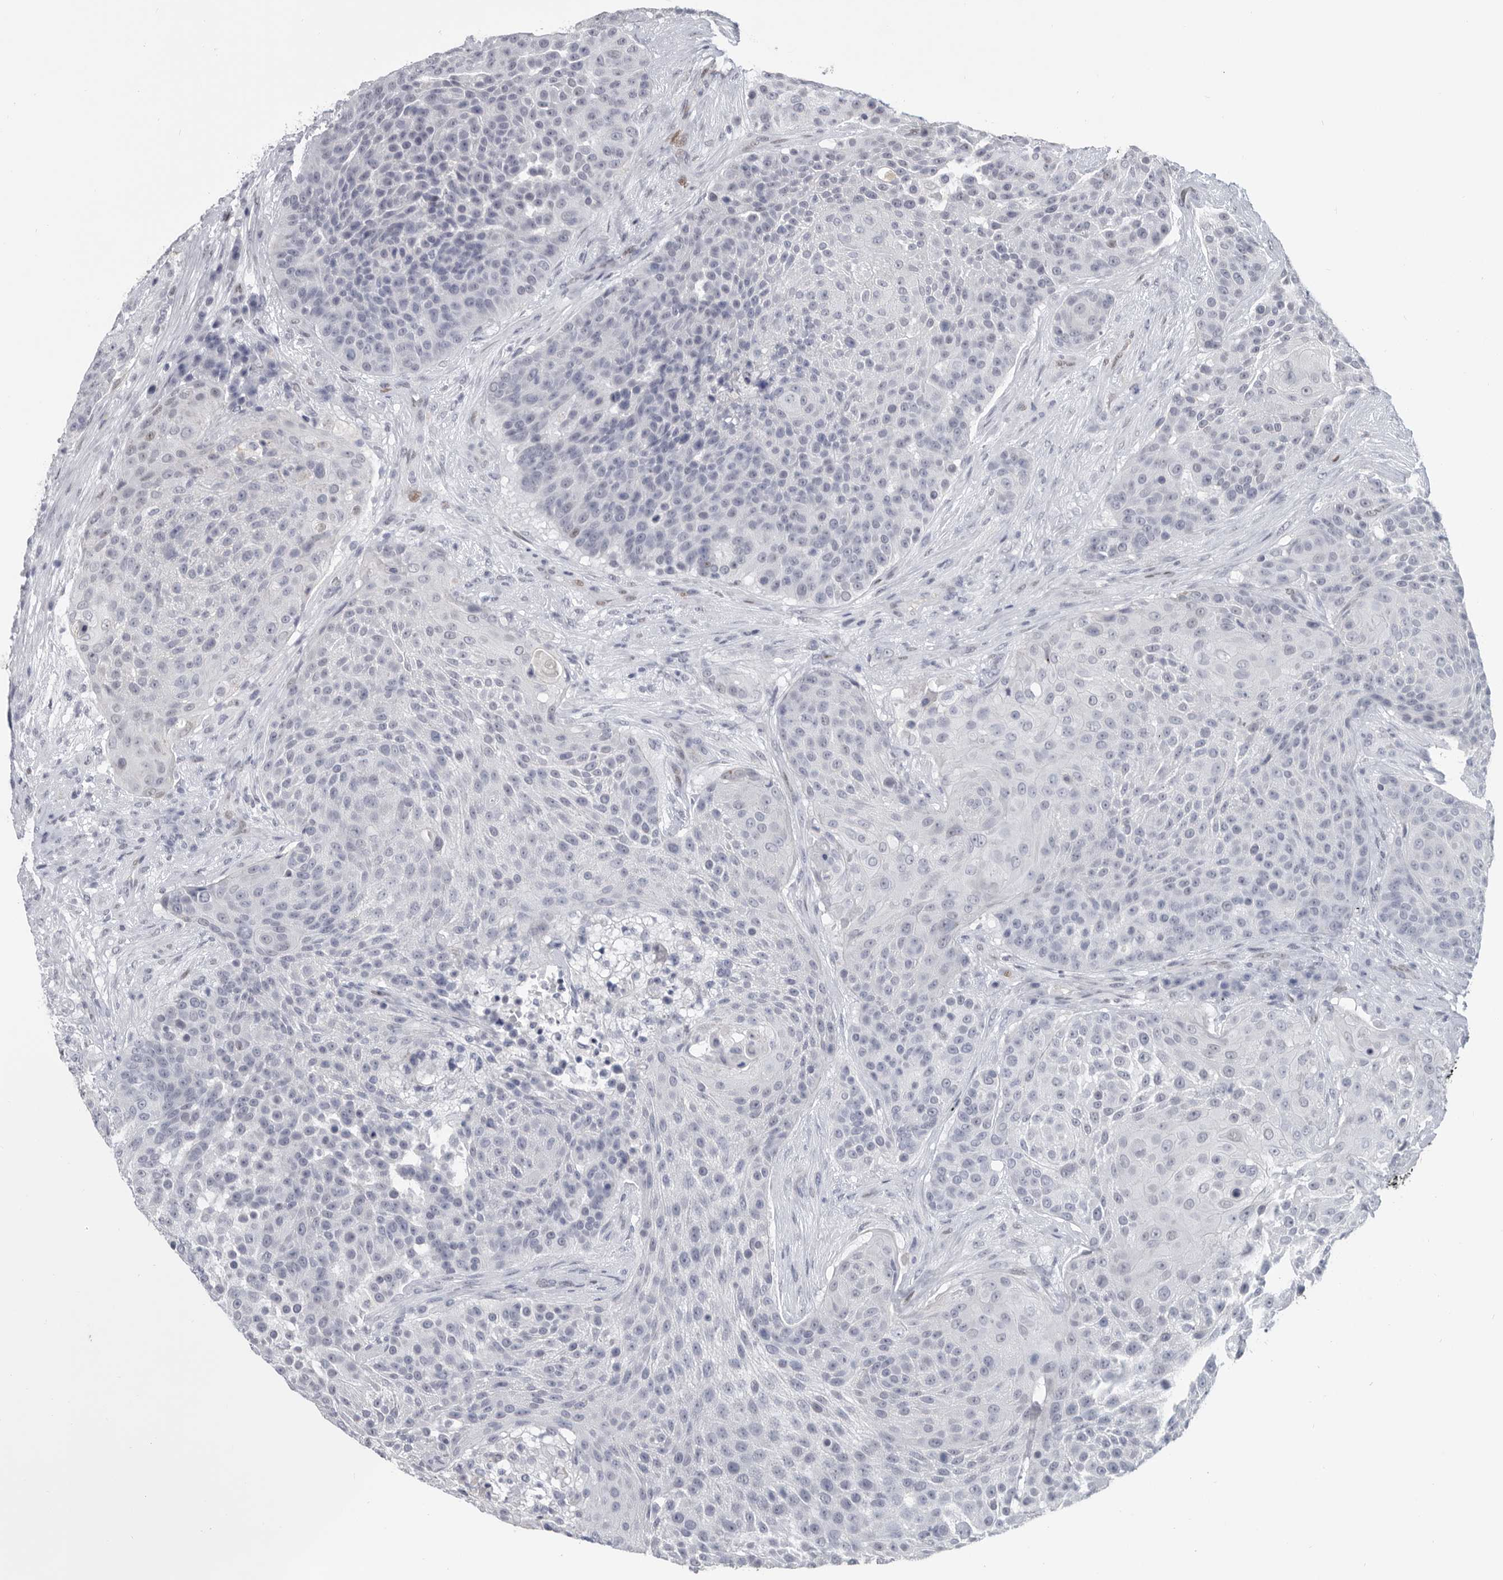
{"staining": {"intensity": "negative", "quantity": "none", "location": "none"}, "tissue": "urothelial cancer", "cell_type": "Tumor cells", "image_type": "cancer", "snomed": [{"axis": "morphology", "description": "Urothelial carcinoma, High grade"}, {"axis": "topography", "description": "Urinary bladder"}], "caption": "An IHC histopathology image of high-grade urothelial carcinoma is shown. There is no staining in tumor cells of high-grade urothelial carcinoma.", "gene": "WRAP73", "patient": {"sex": "female", "age": 63}}